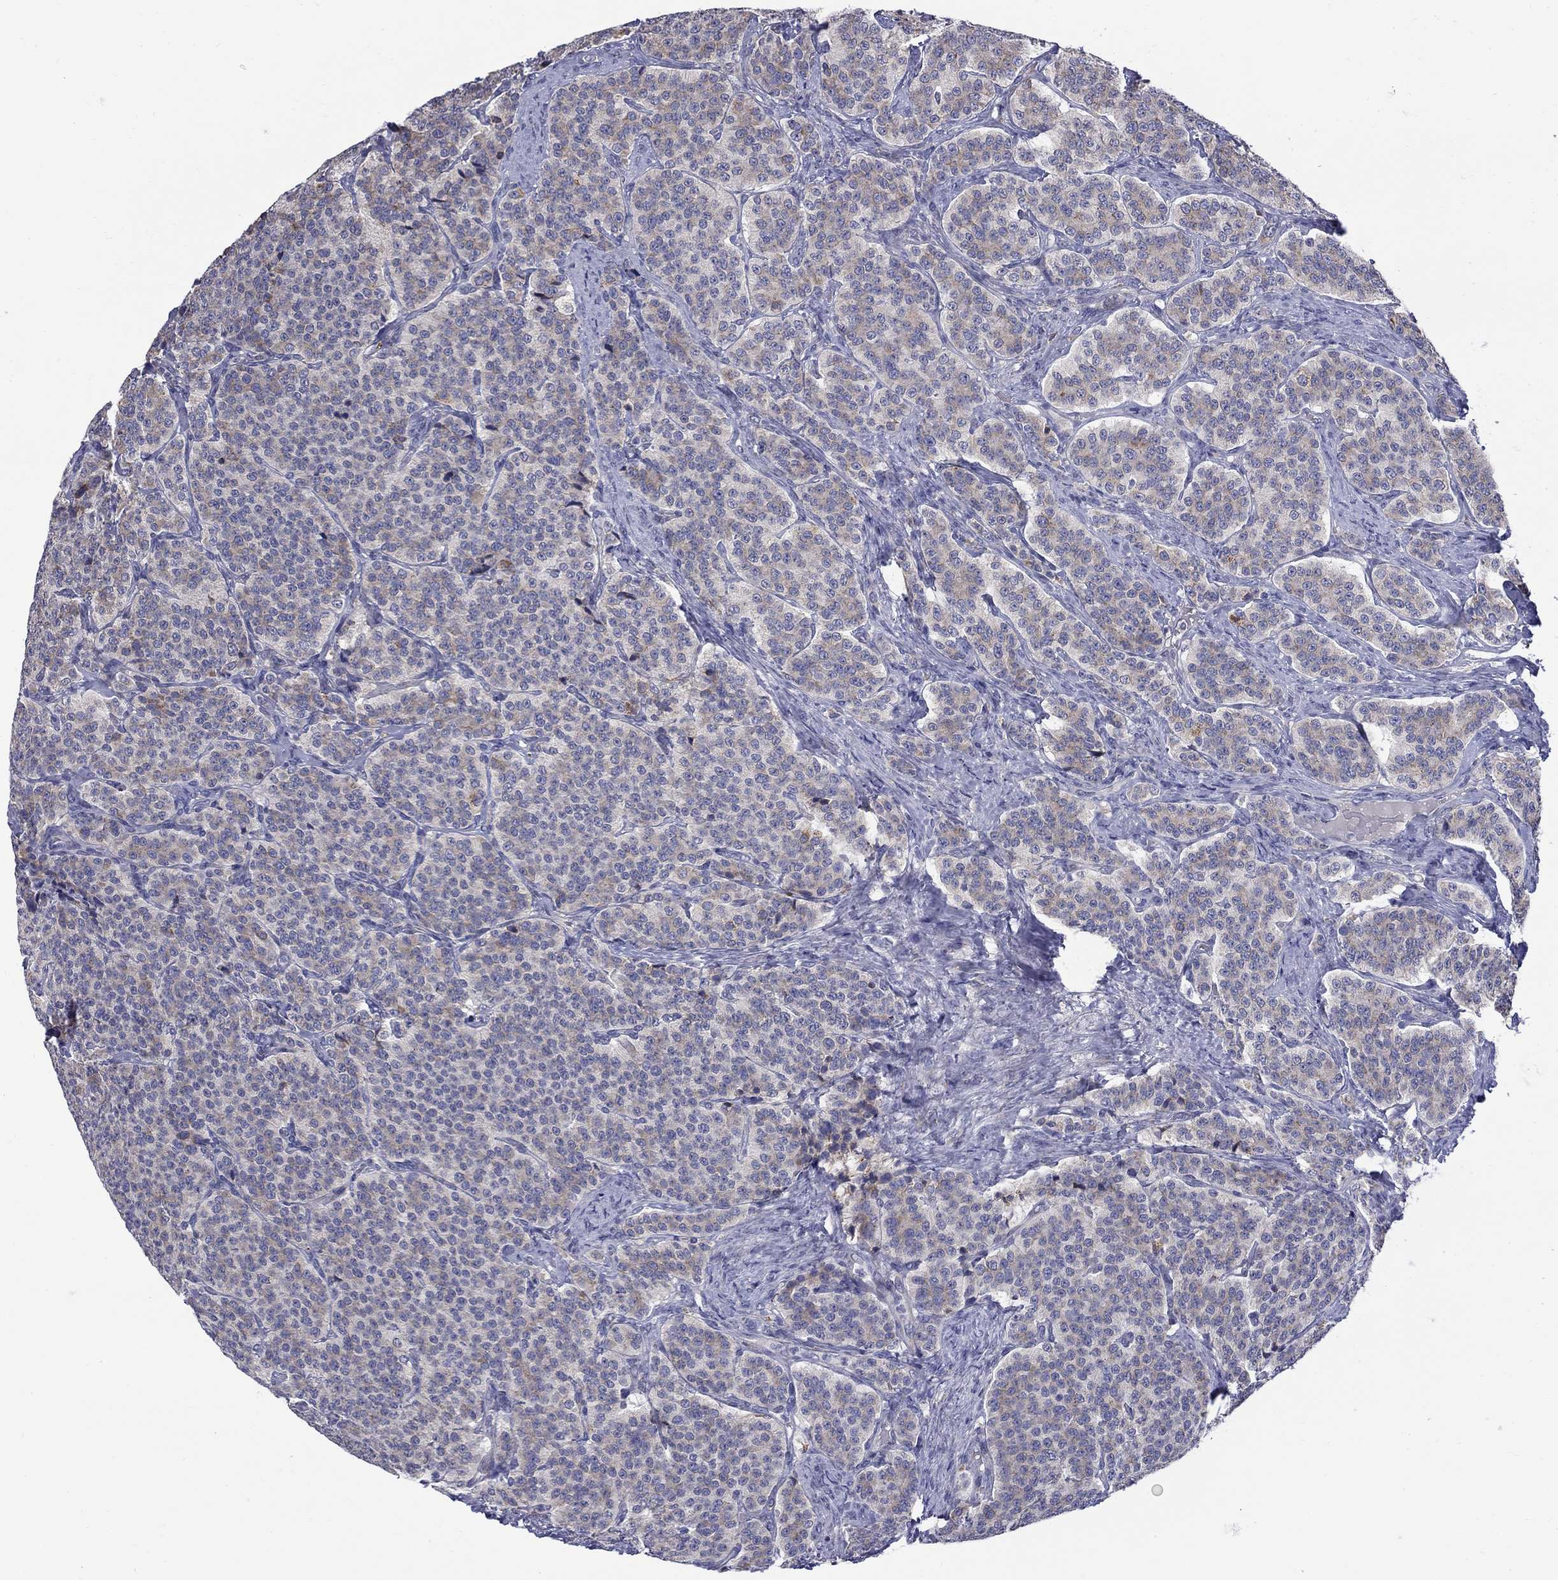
{"staining": {"intensity": "weak", "quantity": "<25%", "location": "cytoplasmic/membranous"}, "tissue": "carcinoid", "cell_type": "Tumor cells", "image_type": "cancer", "snomed": [{"axis": "morphology", "description": "Carcinoid, malignant, NOS"}, {"axis": "topography", "description": "Small intestine"}], "caption": "Immunohistochemical staining of carcinoid shows no significant positivity in tumor cells.", "gene": "QRFPR", "patient": {"sex": "female", "age": 58}}